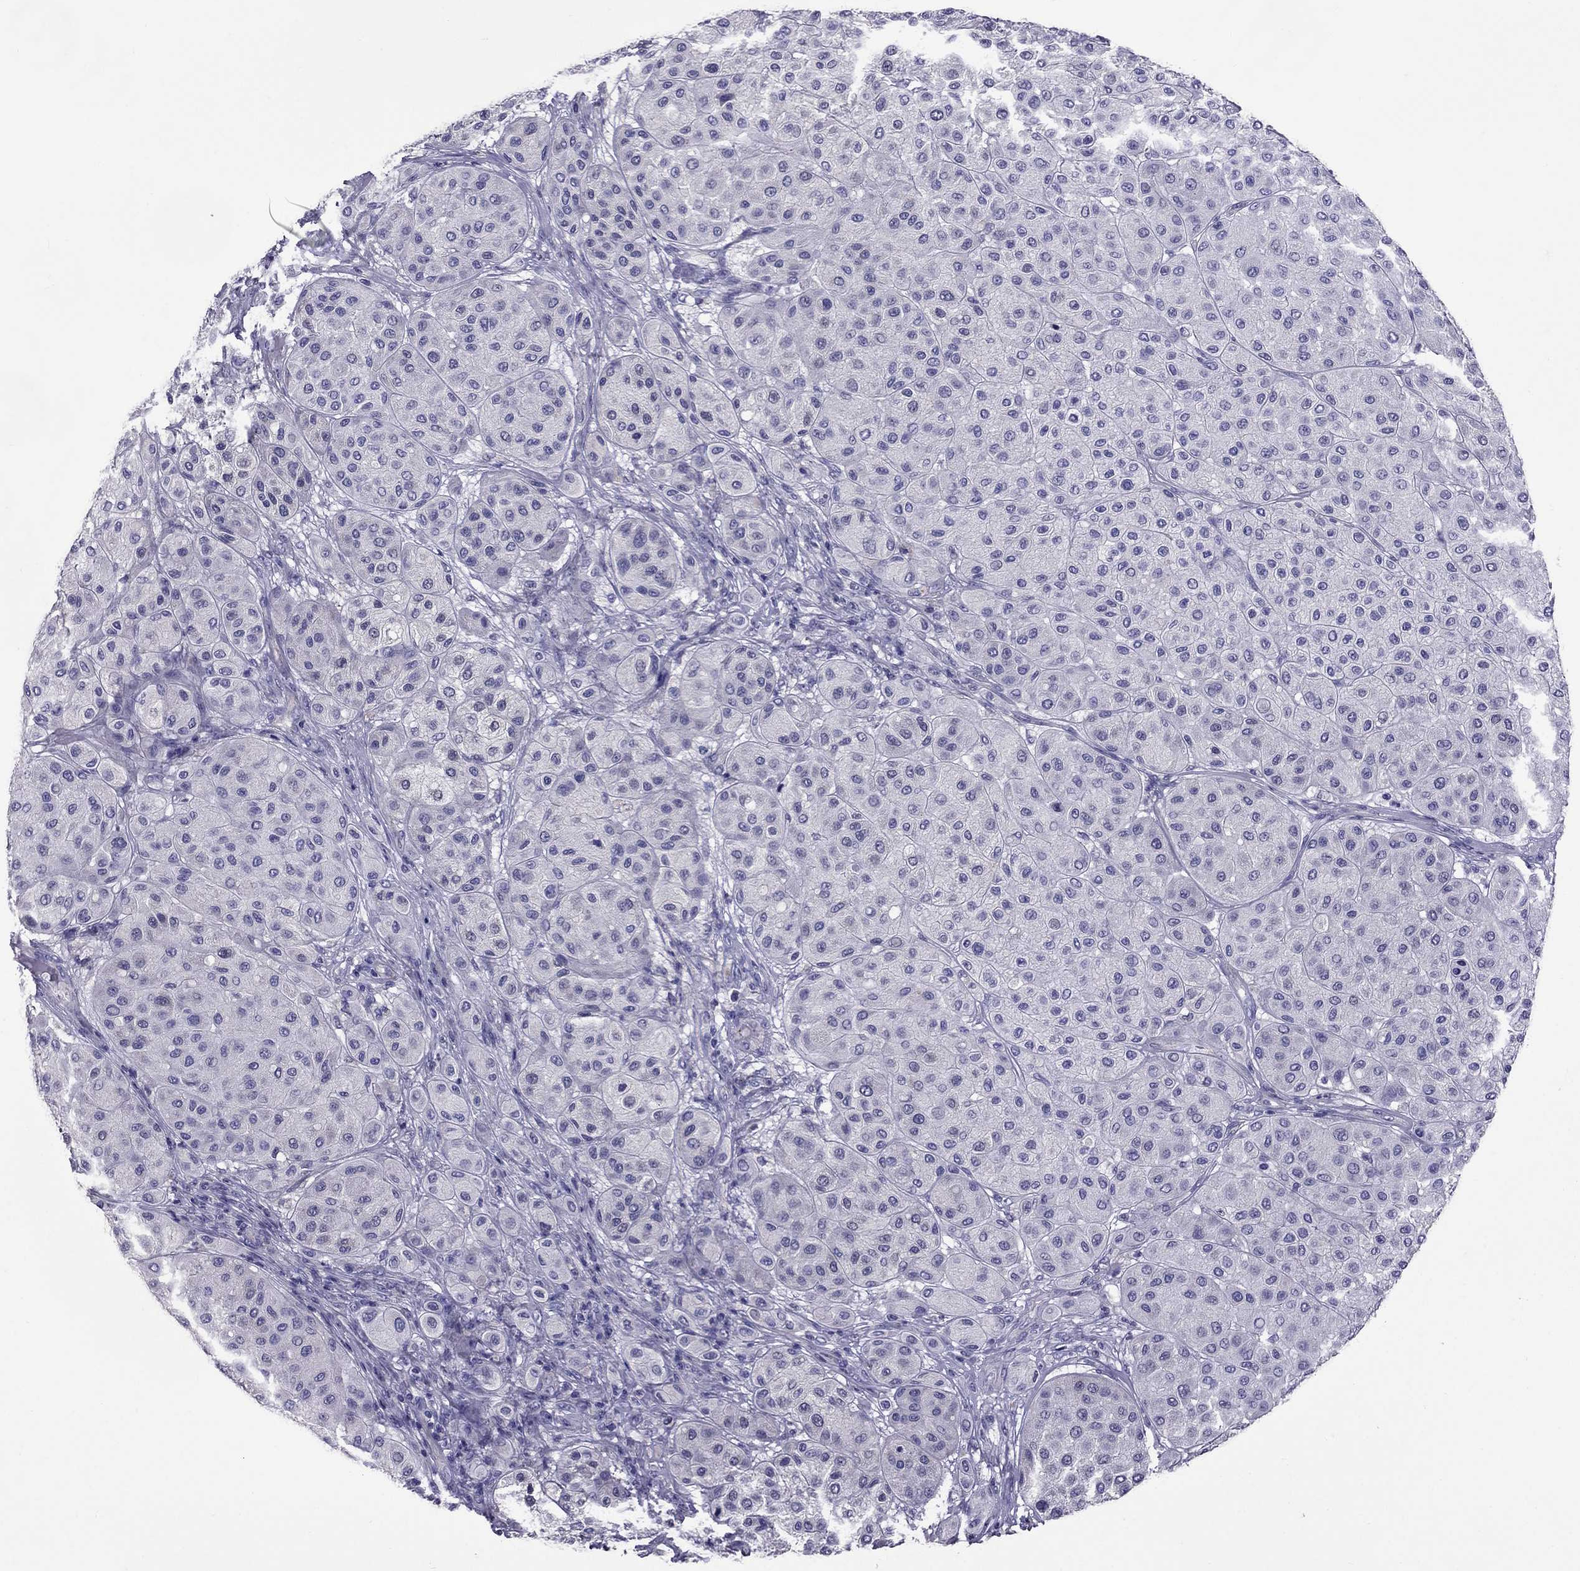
{"staining": {"intensity": "negative", "quantity": "none", "location": "none"}, "tissue": "melanoma", "cell_type": "Tumor cells", "image_type": "cancer", "snomed": [{"axis": "morphology", "description": "Malignant melanoma, Metastatic site"}, {"axis": "topography", "description": "Smooth muscle"}], "caption": "Micrograph shows no significant protein staining in tumor cells of melanoma.", "gene": "OXCT2", "patient": {"sex": "male", "age": 41}}